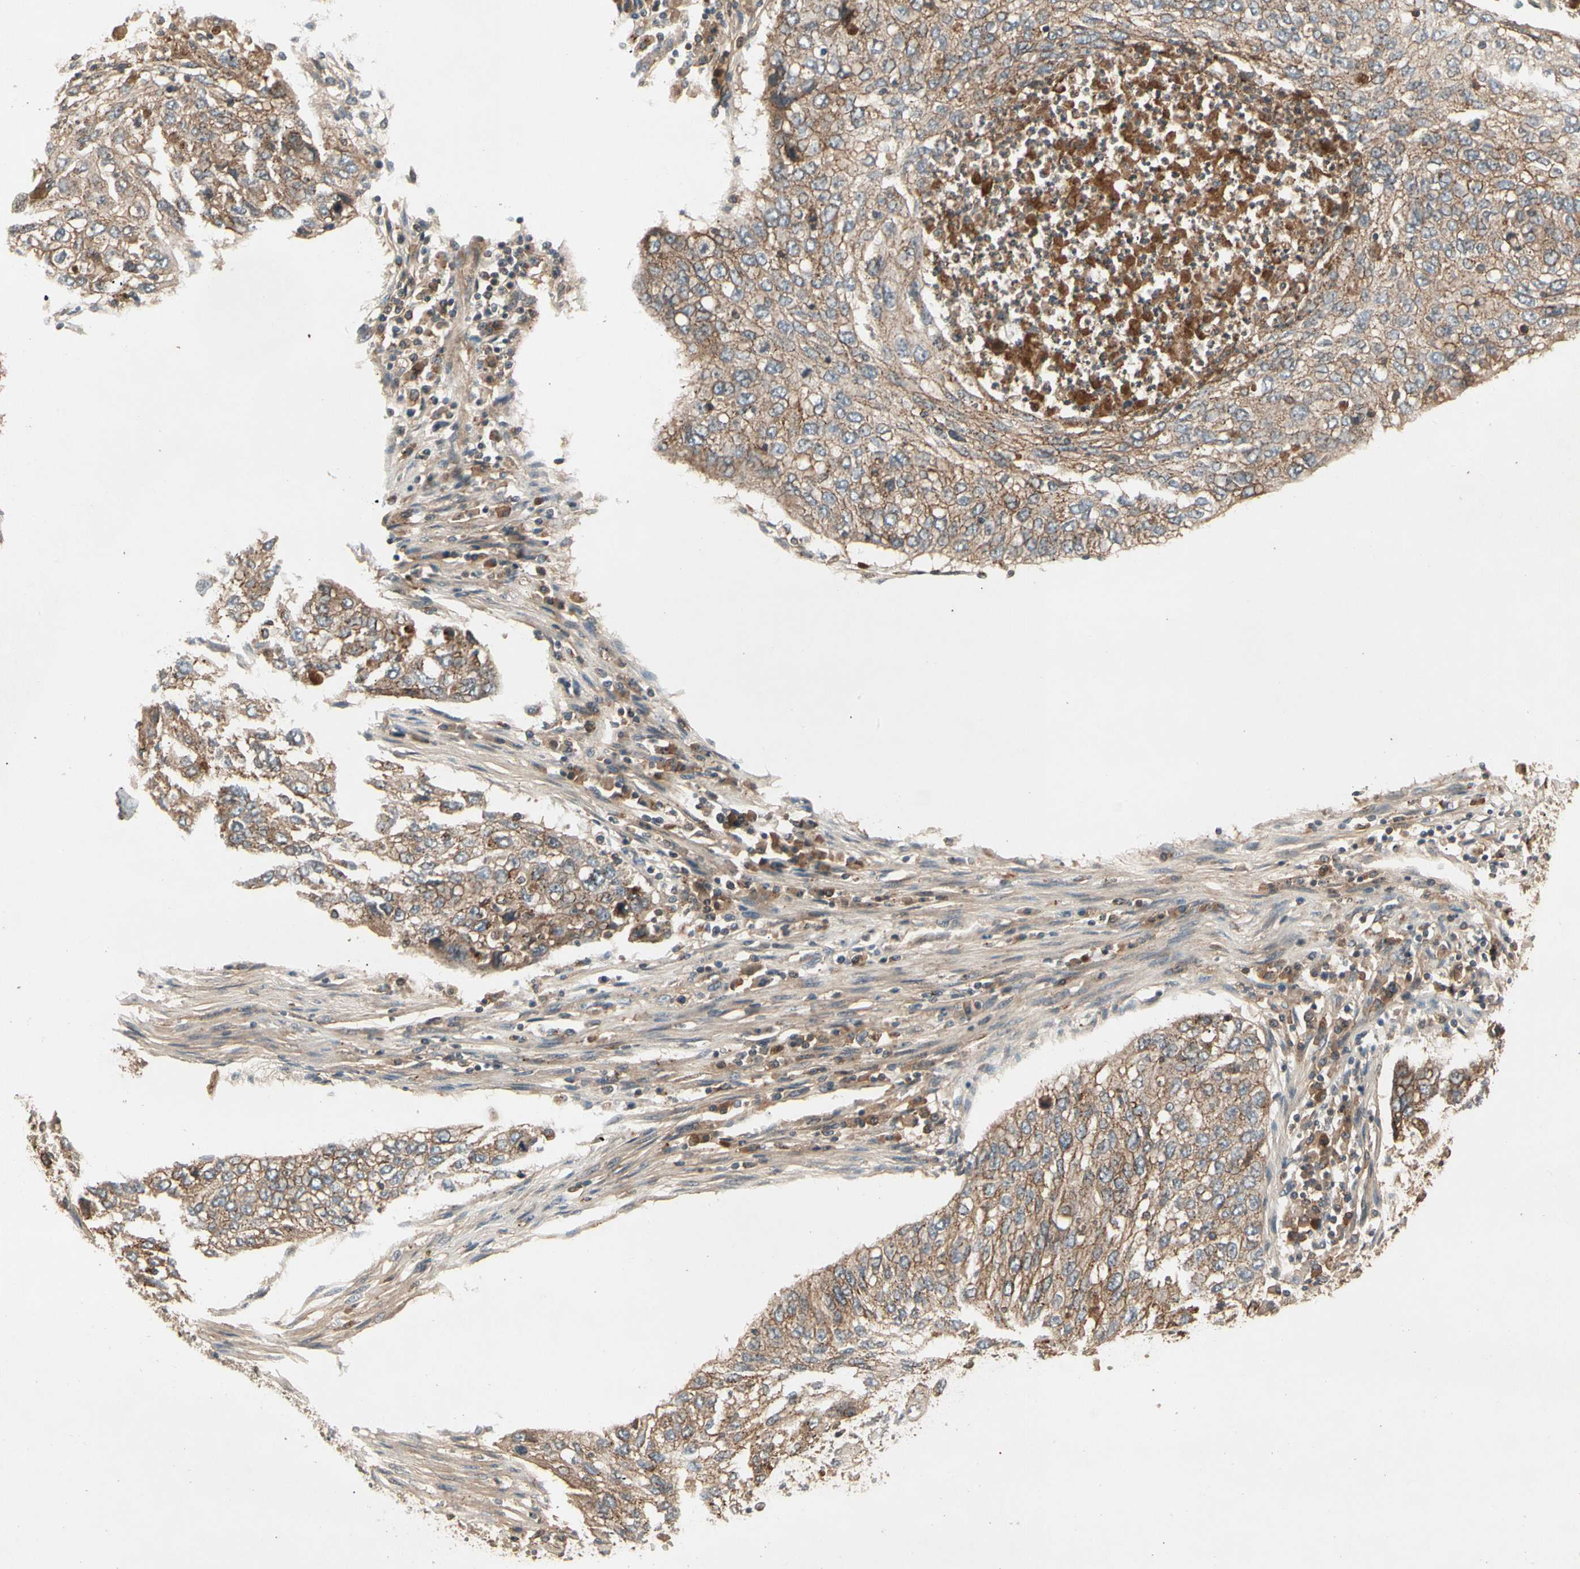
{"staining": {"intensity": "moderate", "quantity": ">75%", "location": "cytoplasmic/membranous"}, "tissue": "lung cancer", "cell_type": "Tumor cells", "image_type": "cancer", "snomed": [{"axis": "morphology", "description": "Squamous cell carcinoma, NOS"}, {"axis": "topography", "description": "Lung"}], "caption": "The histopathology image reveals immunohistochemical staining of lung cancer. There is moderate cytoplasmic/membranous positivity is seen in about >75% of tumor cells. The staining was performed using DAB (3,3'-diaminobenzidine) to visualize the protein expression in brown, while the nuclei were stained in blue with hematoxylin (Magnification: 20x).", "gene": "FLOT1", "patient": {"sex": "female", "age": 63}}